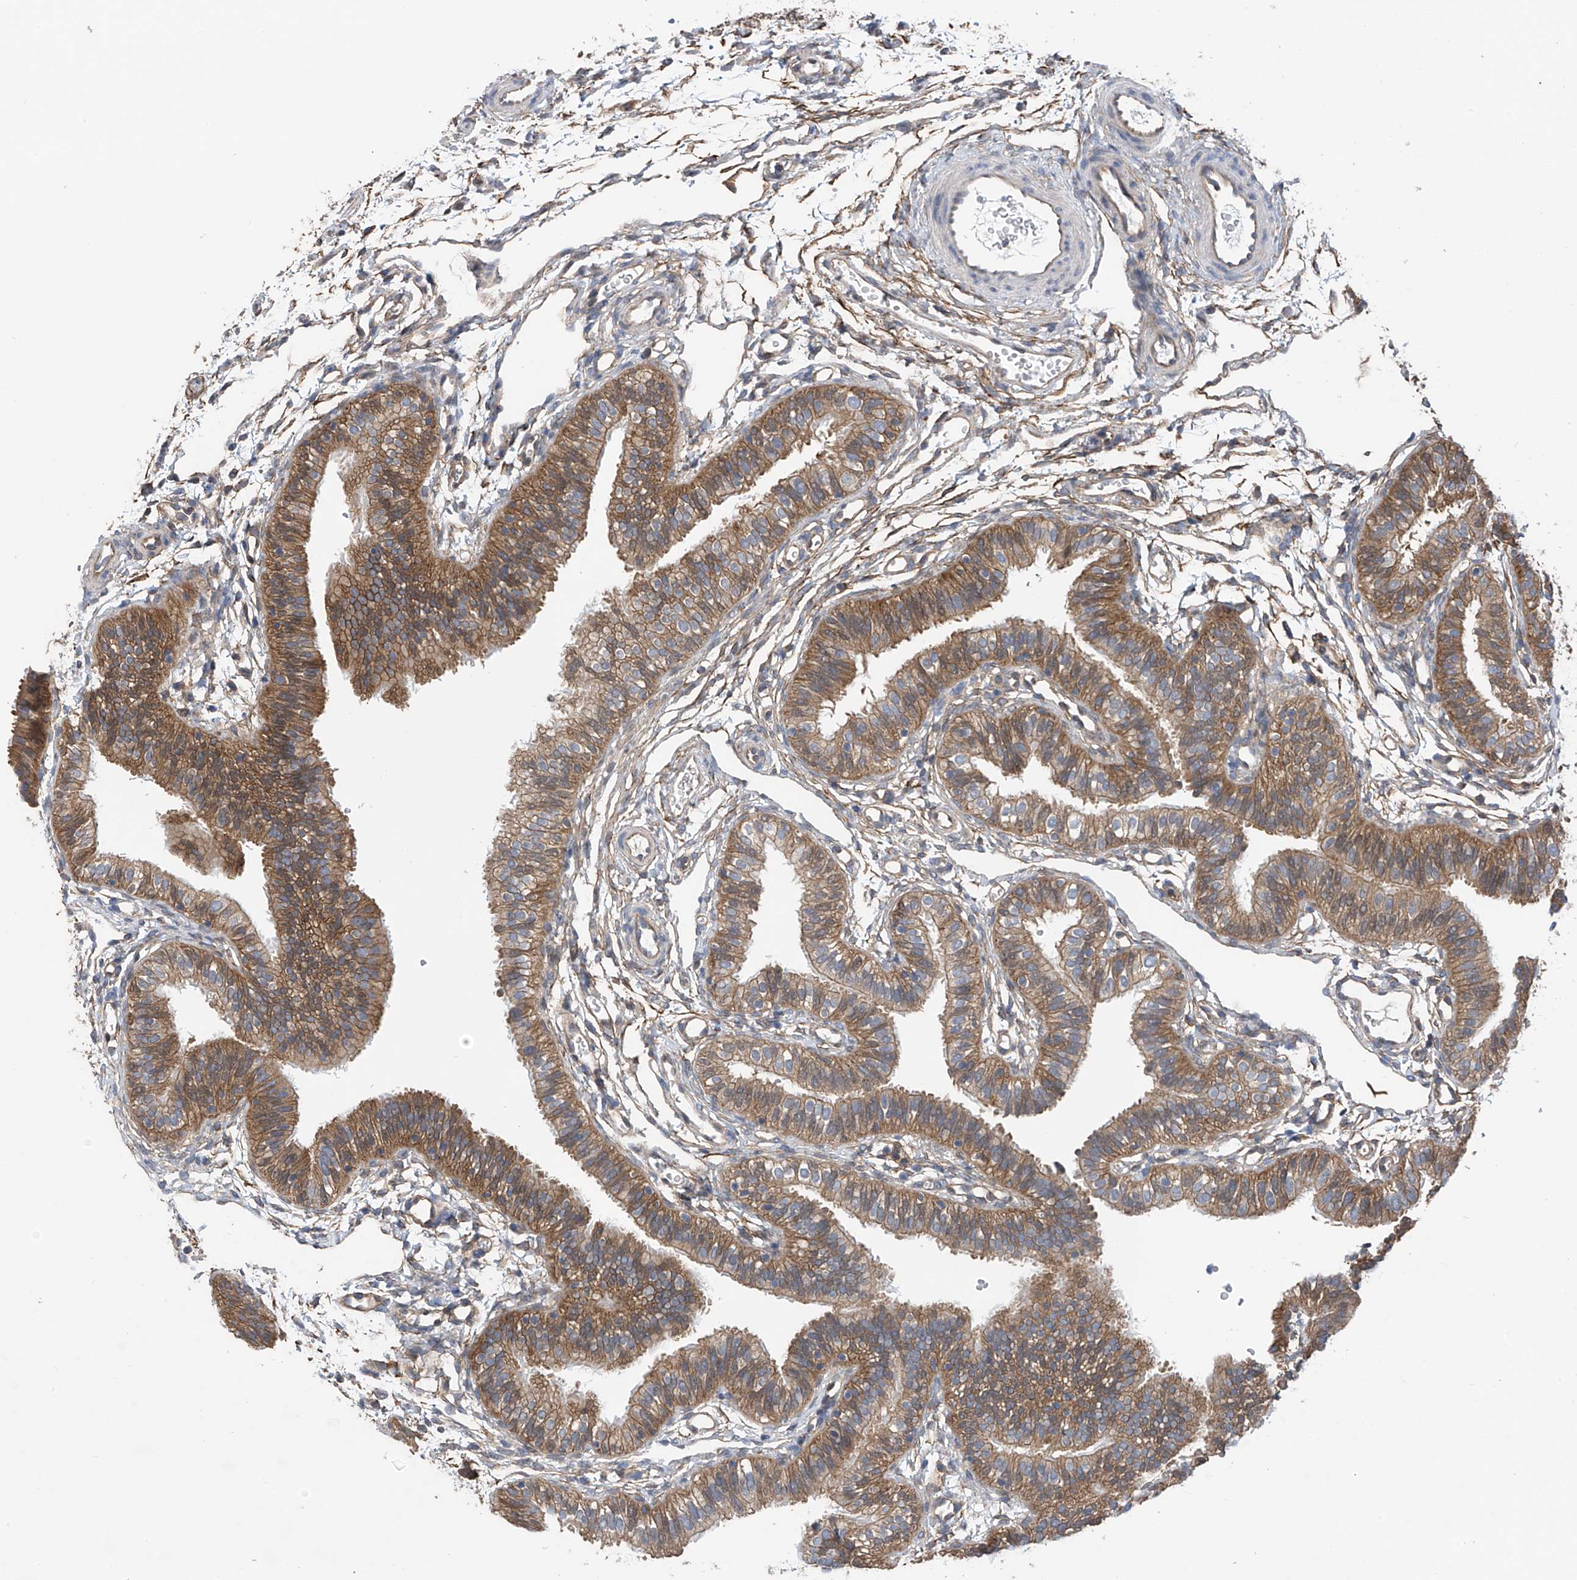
{"staining": {"intensity": "moderate", "quantity": ">75%", "location": "cytoplasmic/membranous"}, "tissue": "fallopian tube", "cell_type": "Glandular cells", "image_type": "normal", "snomed": [{"axis": "morphology", "description": "Normal tissue, NOS"}, {"axis": "topography", "description": "Fallopian tube"}], "caption": "Human fallopian tube stained with a brown dye reveals moderate cytoplasmic/membranous positive positivity in approximately >75% of glandular cells.", "gene": "CHPF", "patient": {"sex": "female", "age": 35}}